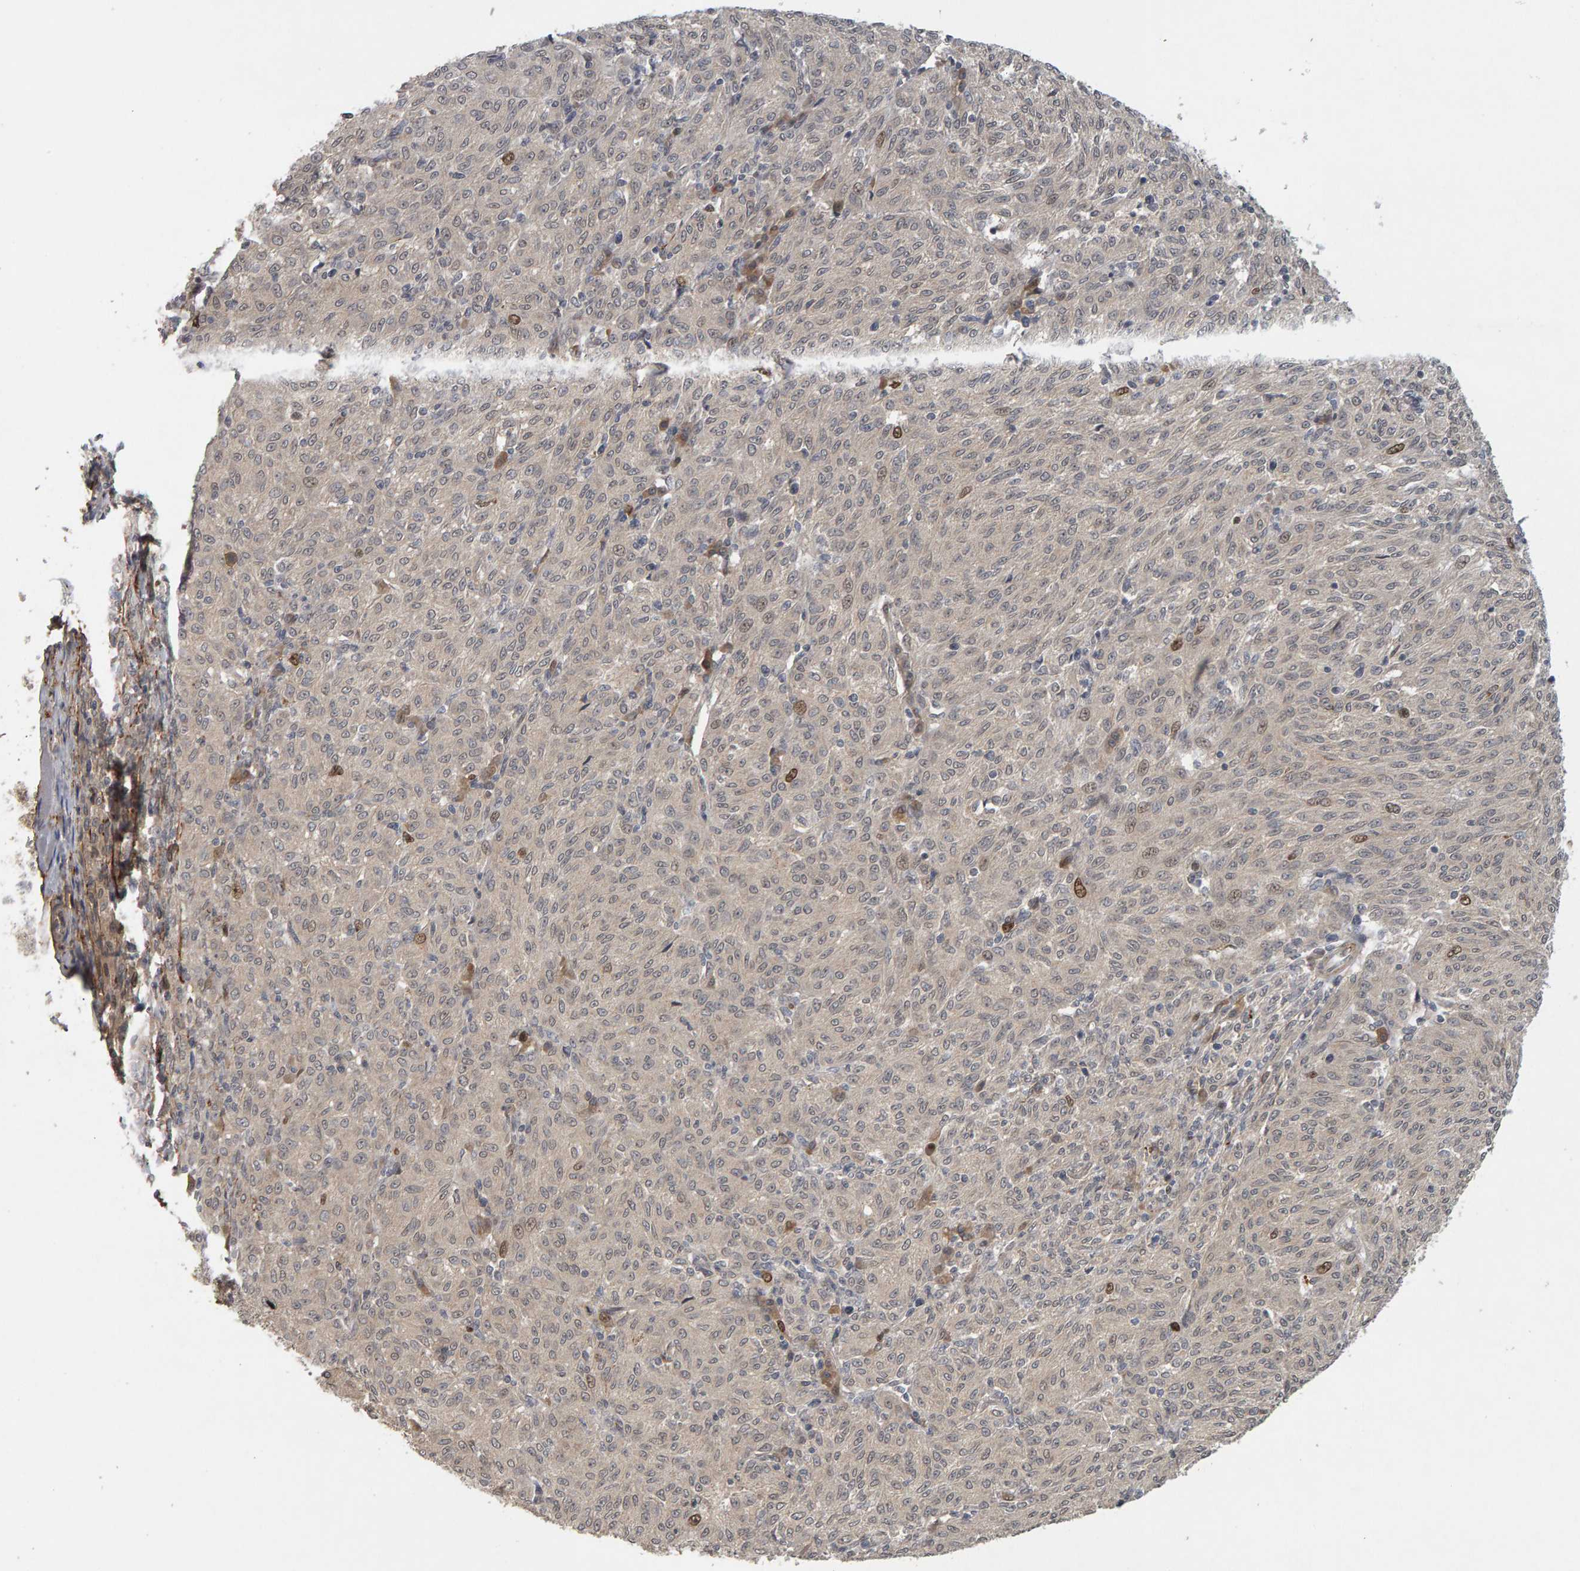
{"staining": {"intensity": "moderate", "quantity": "<25%", "location": "nuclear"}, "tissue": "melanoma", "cell_type": "Tumor cells", "image_type": "cancer", "snomed": [{"axis": "morphology", "description": "Malignant melanoma, NOS"}, {"axis": "topography", "description": "Skin"}], "caption": "Melanoma stained for a protein (brown) demonstrates moderate nuclear positive staining in about <25% of tumor cells.", "gene": "CDCA5", "patient": {"sex": "female", "age": 72}}